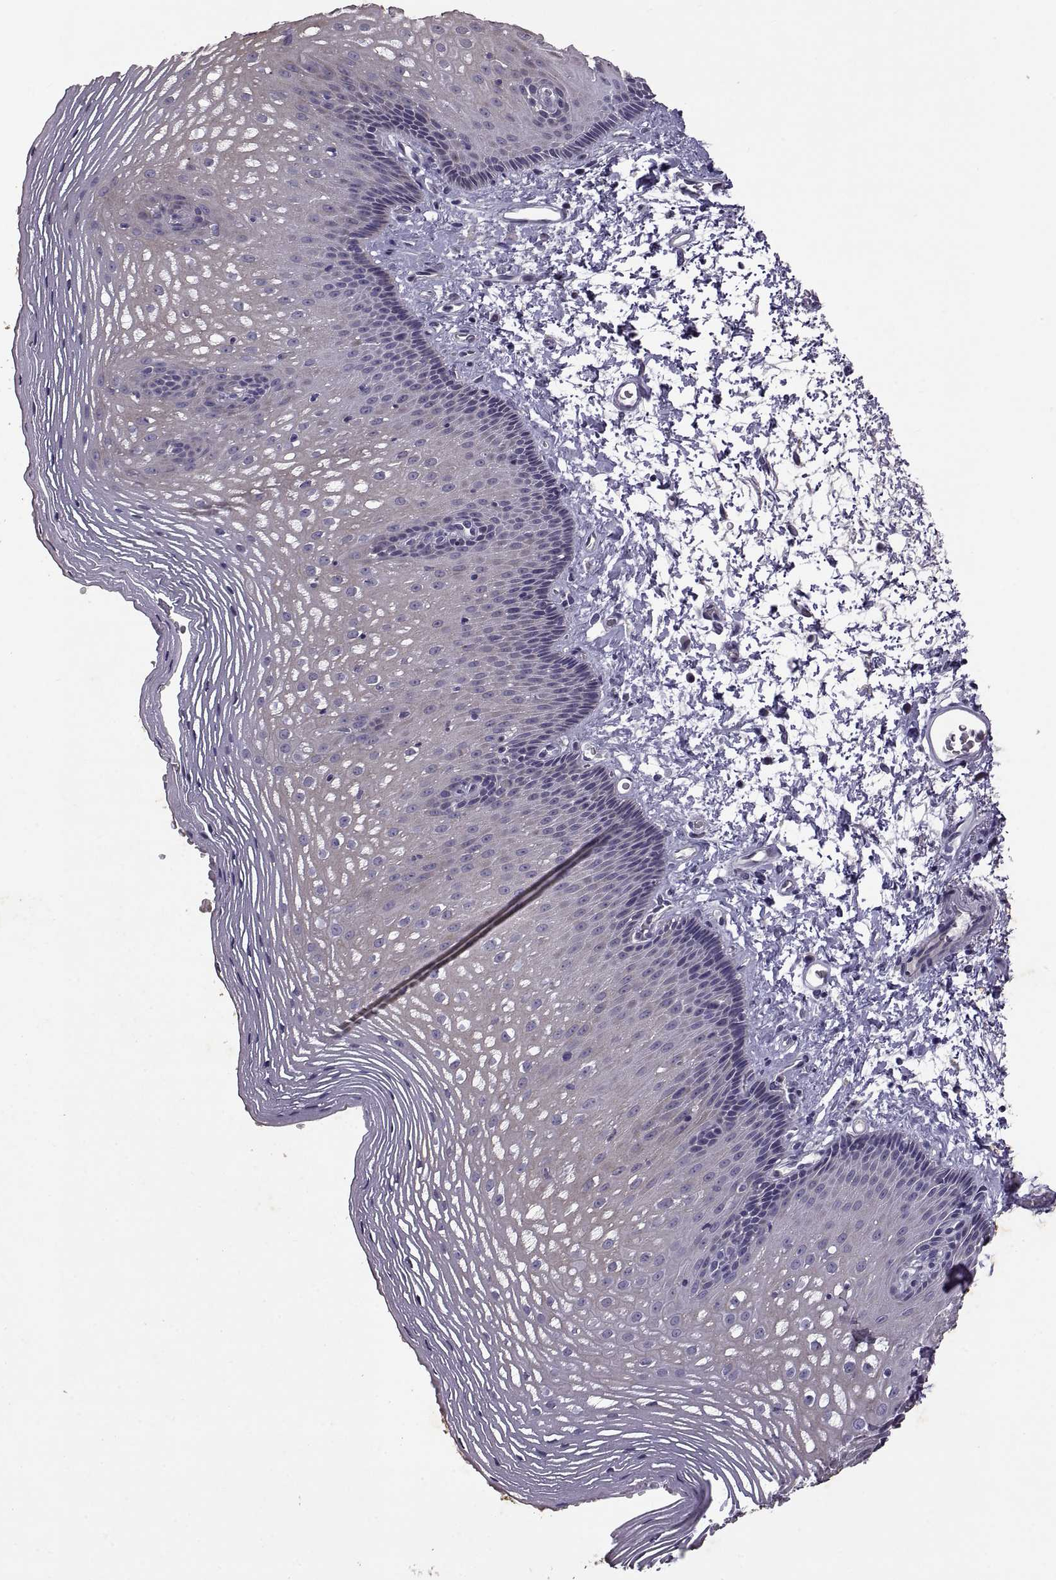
{"staining": {"intensity": "negative", "quantity": "none", "location": "none"}, "tissue": "esophagus", "cell_type": "Squamous epithelial cells", "image_type": "normal", "snomed": [{"axis": "morphology", "description": "Normal tissue, NOS"}, {"axis": "topography", "description": "Esophagus"}], "caption": "This is an immunohistochemistry (IHC) photomicrograph of normal esophagus. There is no staining in squamous epithelial cells.", "gene": "DEFB136", "patient": {"sex": "male", "age": 76}}